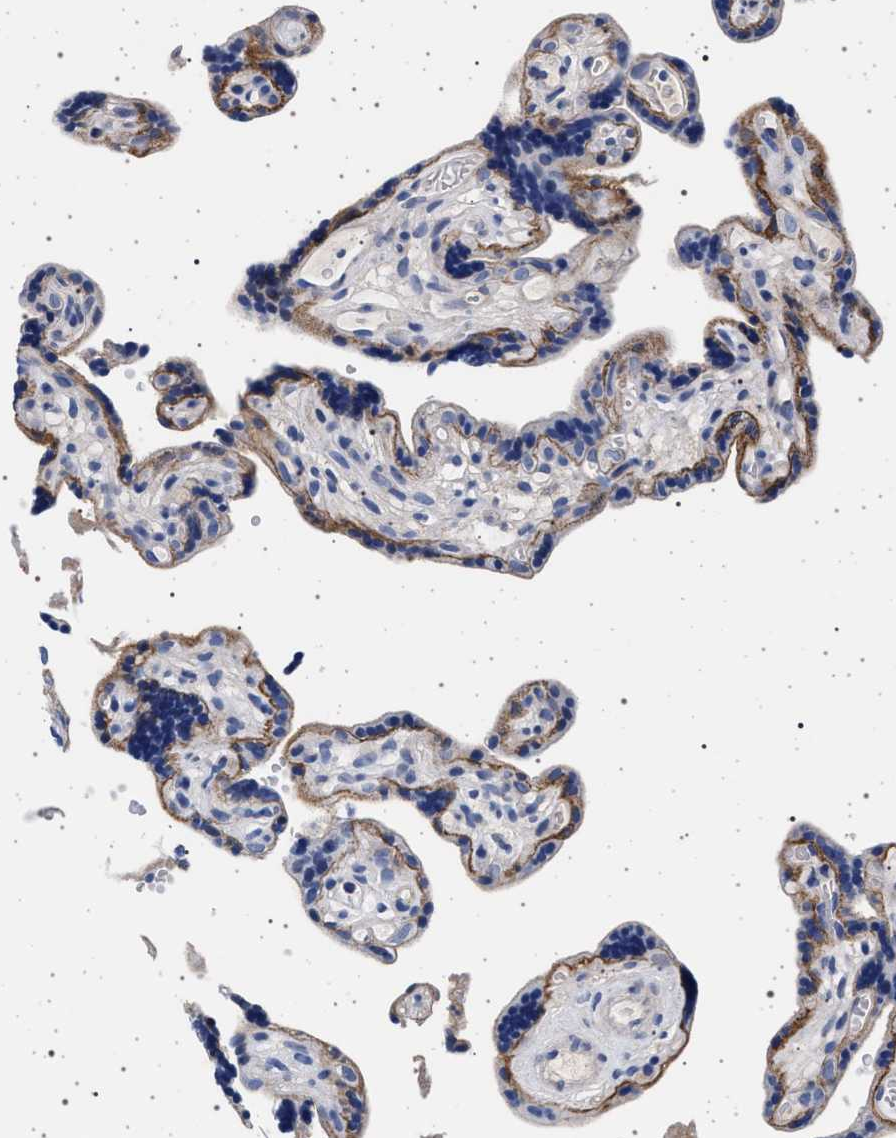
{"staining": {"intensity": "moderate", "quantity": "<25%", "location": "cytoplasmic/membranous"}, "tissue": "placenta", "cell_type": "Trophoblastic cells", "image_type": "normal", "snomed": [{"axis": "morphology", "description": "Normal tissue, NOS"}, {"axis": "topography", "description": "Placenta"}], "caption": "This micrograph shows IHC staining of benign placenta, with low moderate cytoplasmic/membranous expression in approximately <25% of trophoblastic cells.", "gene": "SLC9A1", "patient": {"sex": "female", "age": 30}}